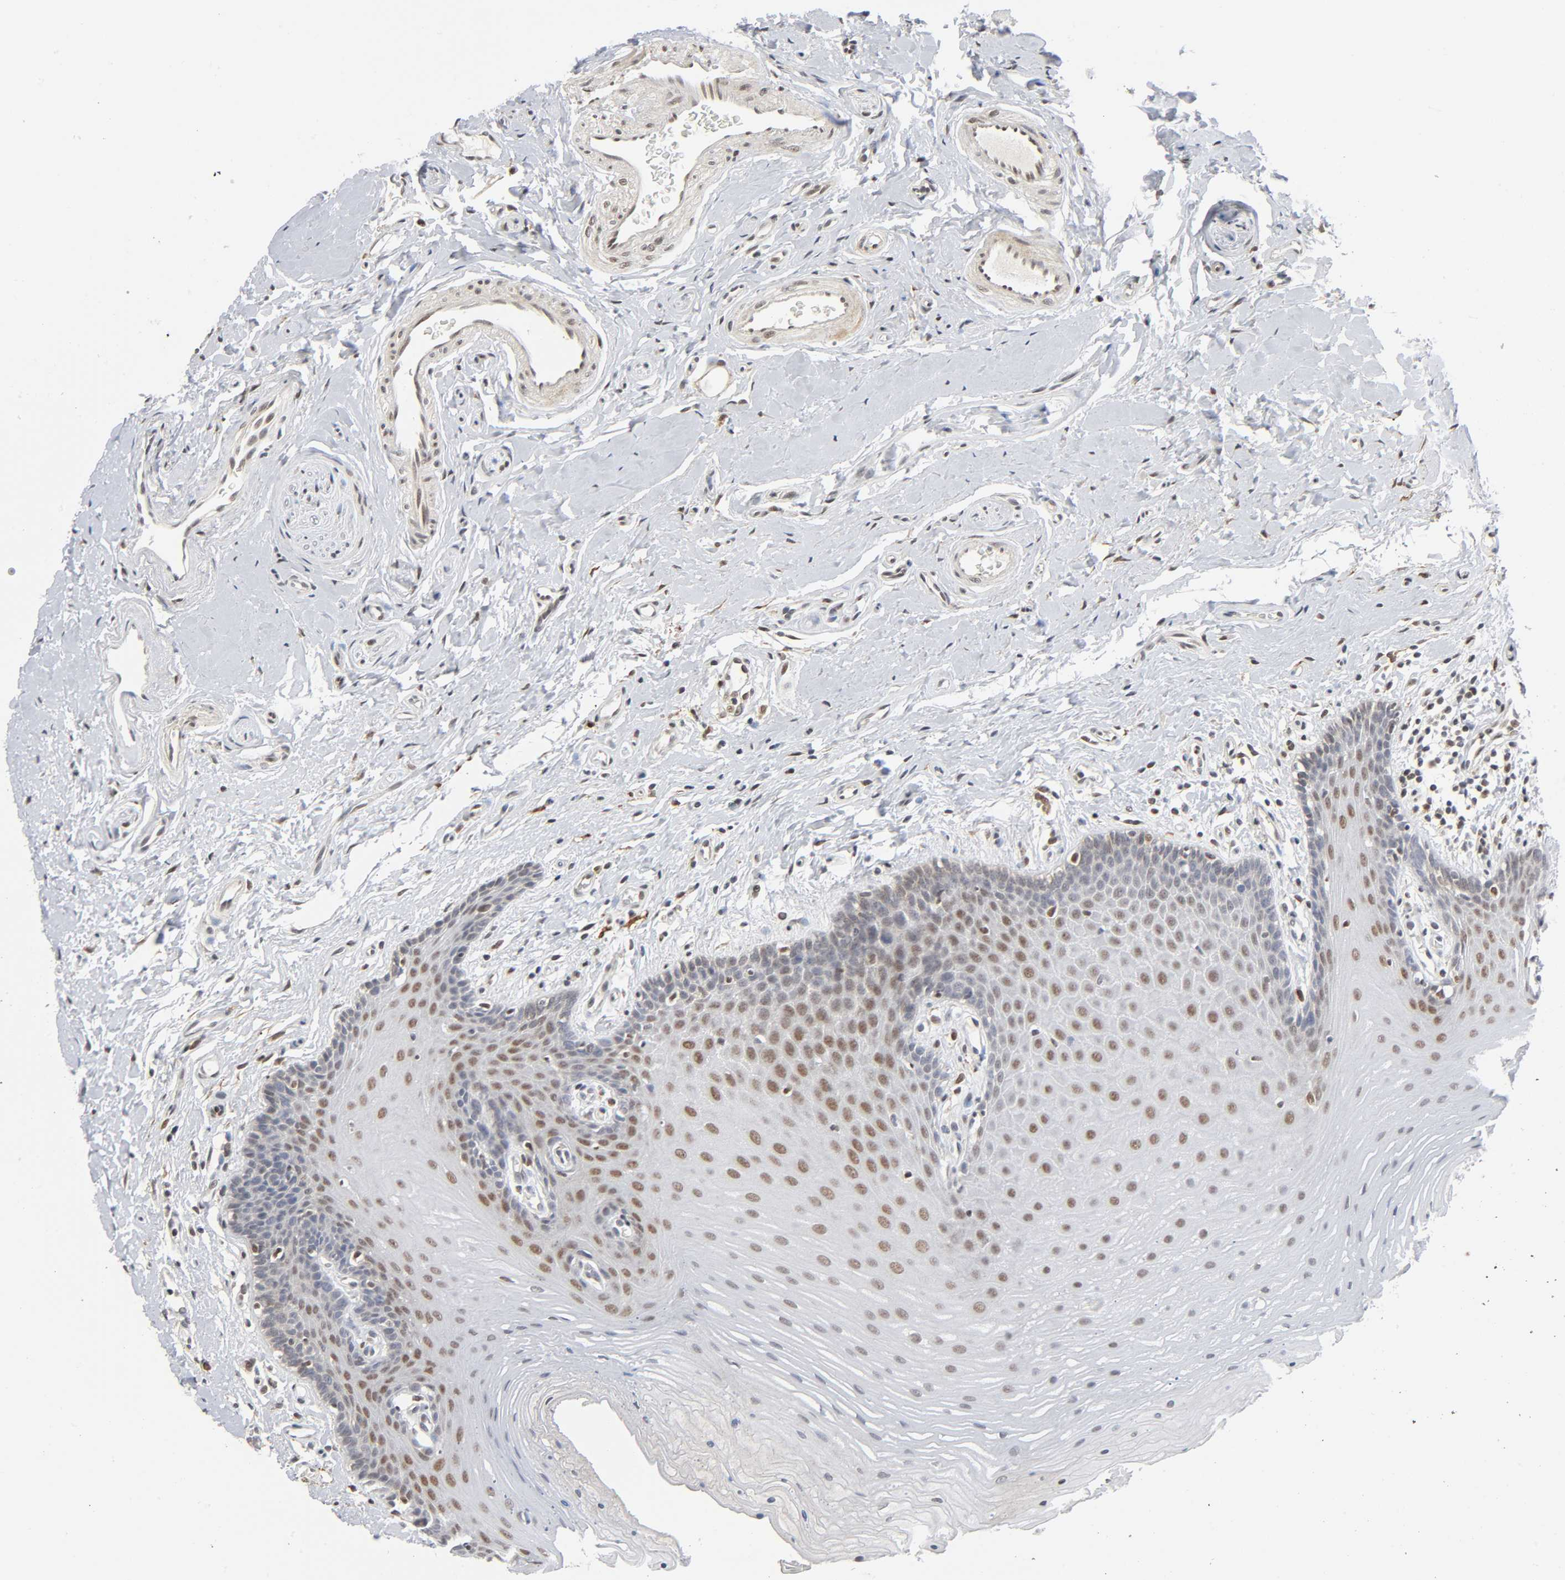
{"staining": {"intensity": "weak", "quantity": "25%-75%", "location": "nuclear"}, "tissue": "oral mucosa", "cell_type": "Squamous epithelial cells", "image_type": "normal", "snomed": [{"axis": "morphology", "description": "Normal tissue, NOS"}, {"axis": "topography", "description": "Oral tissue"}], "caption": "Unremarkable oral mucosa shows weak nuclear expression in about 25%-75% of squamous epithelial cells.", "gene": "KAT2B", "patient": {"sex": "male", "age": 62}}